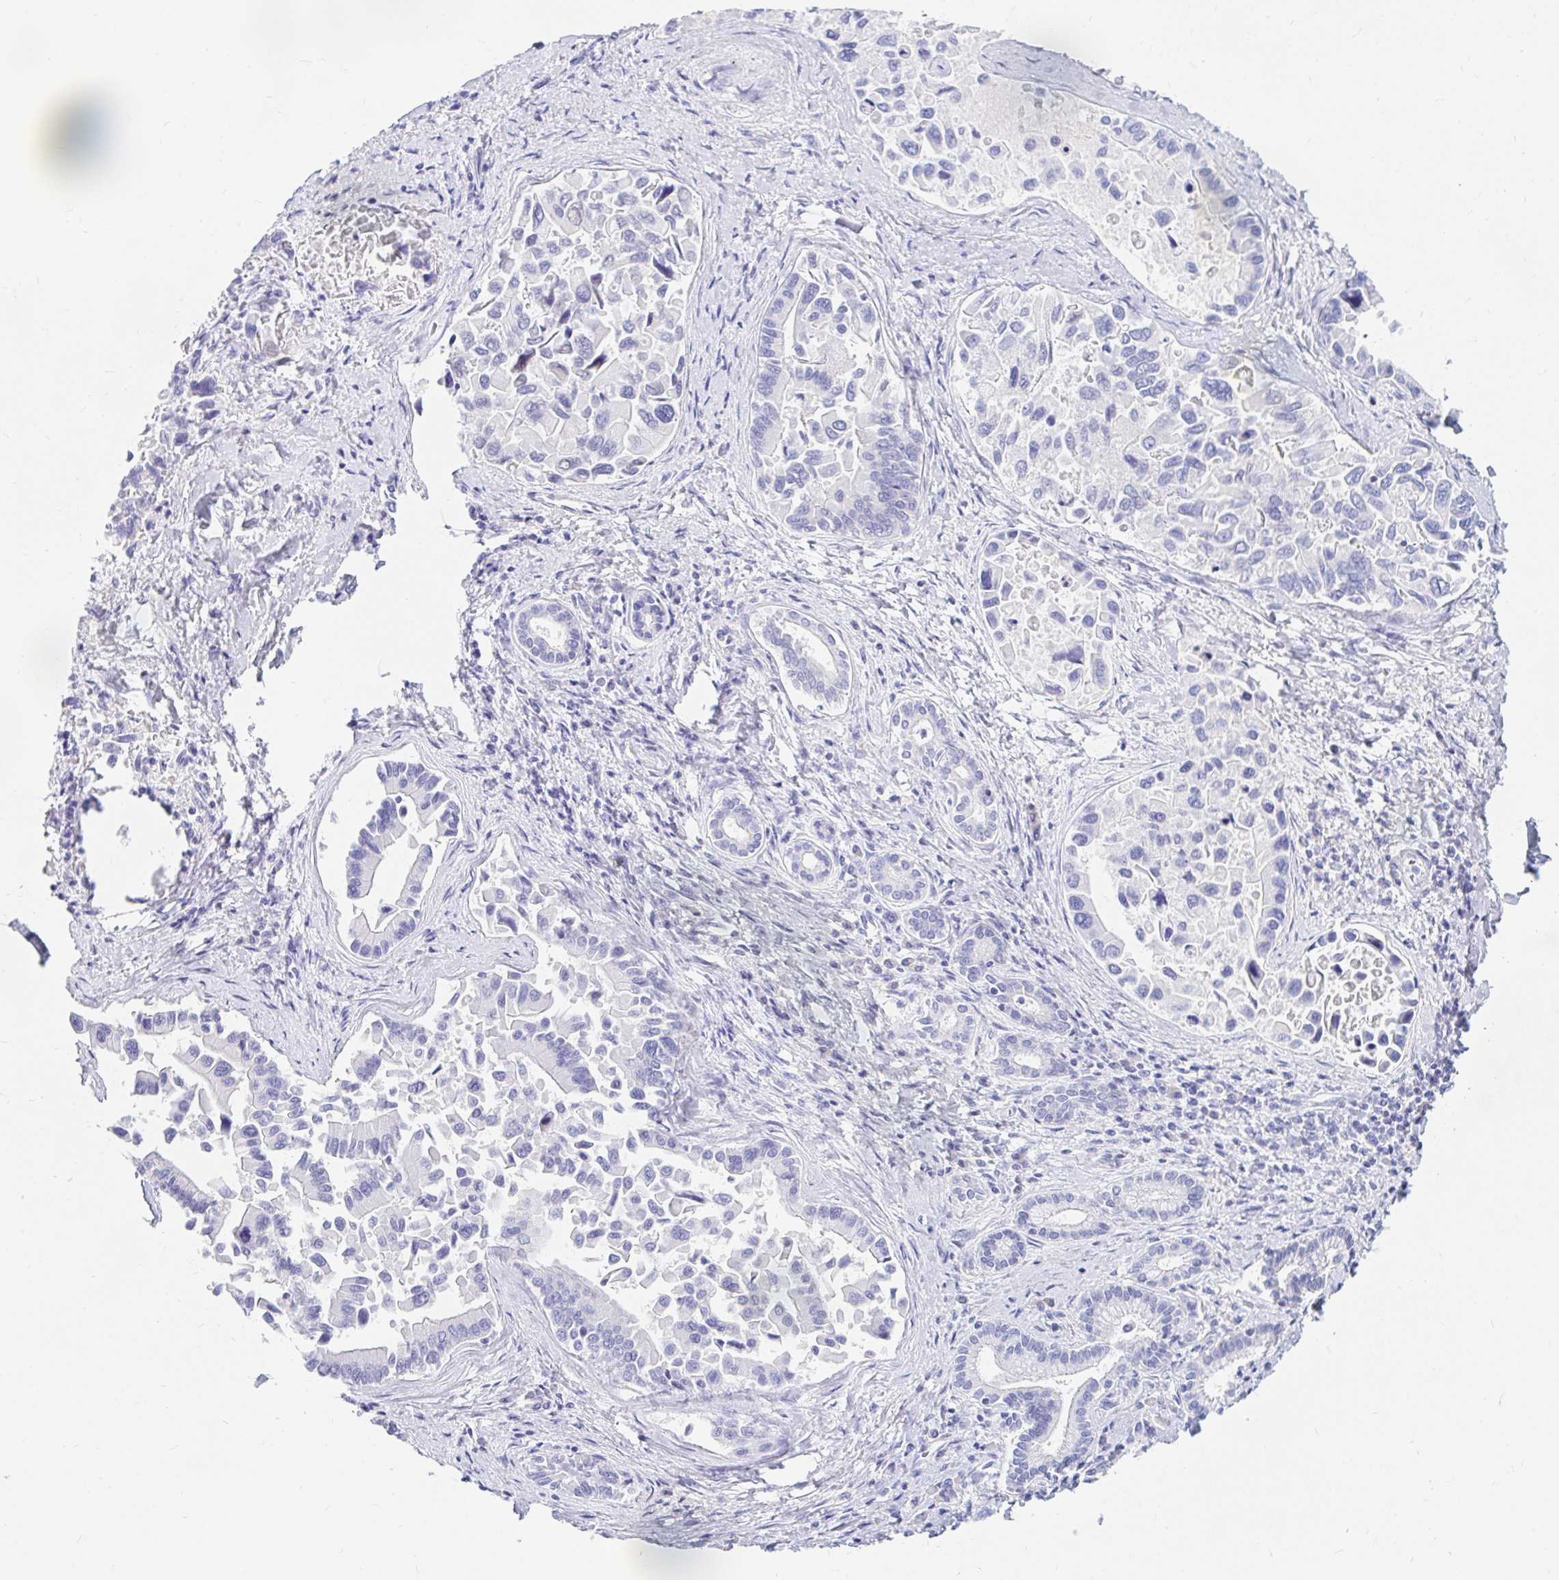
{"staining": {"intensity": "negative", "quantity": "none", "location": "none"}, "tissue": "liver cancer", "cell_type": "Tumor cells", "image_type": "cancer", "snomed": [{"axis": "morphology", "description": "Cholangiocarcinoma"}, {"axis": "topography", "description": "Liver"}], "caption": "Immunohistochemistry (IHC) image of neoplastic tissue: human cholangiocarcinoma (liver) stained with DAB exhibits no significant protein staining in tumor cells.", "gene": "NR2E1", "patient": {"sex": "male", "age": 66}}